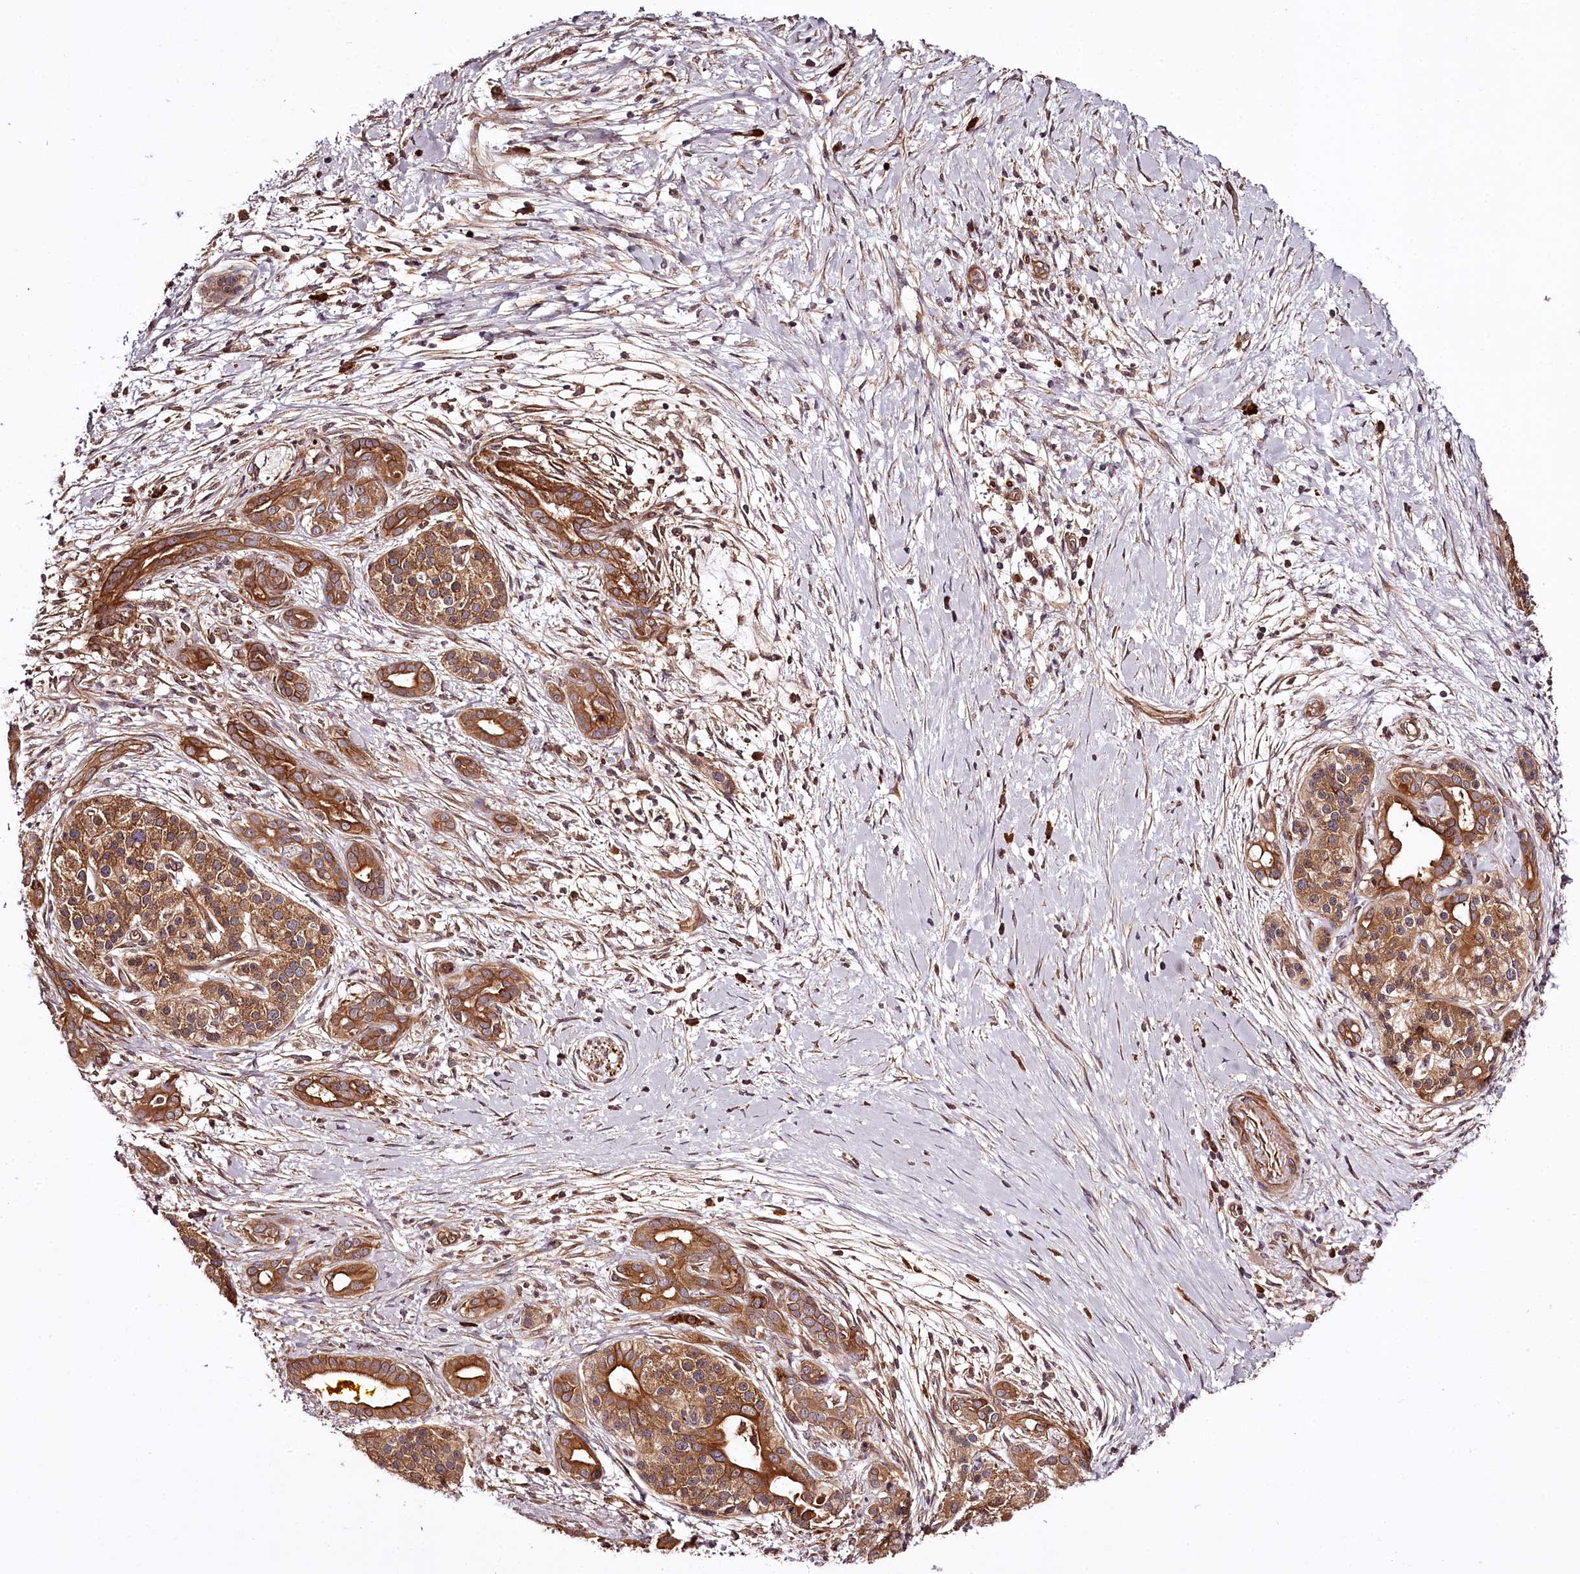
{"staining": {"intensity": "moderate", "quantity": ">75%", "location": "cytoplasmic/membranous"}, "tissue": "pancreatic cancer", "cell_type": "Tumor cells", "image_type": "cancer", "snomed": [{"axis": "morphology", "description": "Adenocarcinoma, NOS"}, {"axis": "topography", "description": "Pancreas"}], "caption": "High-magnification brightfield microscopy of adenocarcinoma (pancreatic) stained with DAB (3,3'-diaminobenzidine) (brown) and counterstained with hematoxylin (blue). tumor cells exhibit moderate cytoplasmic/membranous expression is appreciated in approximately>75% of cells. The protein is shown in brown color, while the nuclei are stained blue.", "gene": "TARS1", "patient": {"sex": "male", "age": 58}}